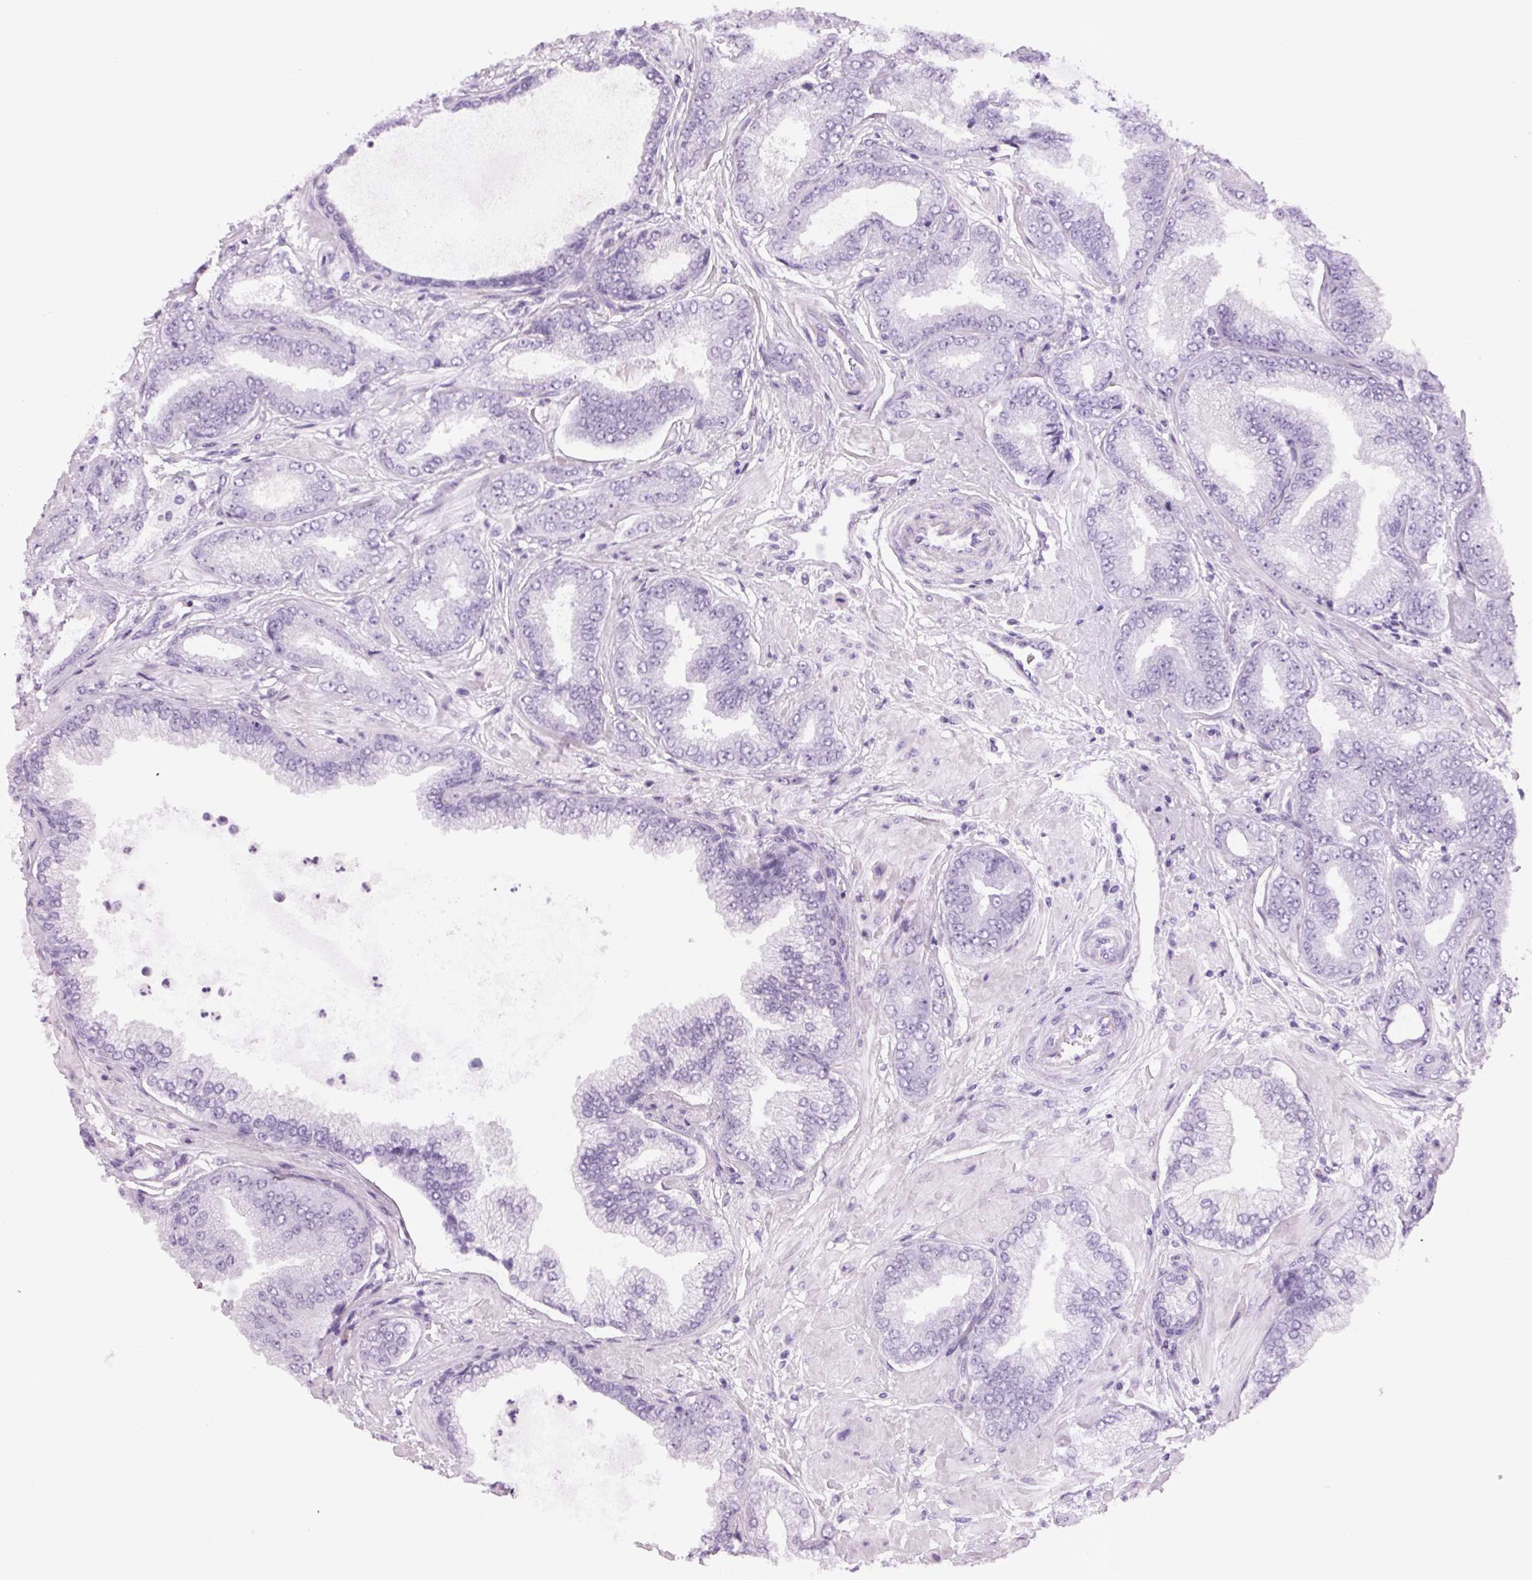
{"staining": {"intensity": "negative", "quantity": "none", "location": "none"}, "tissue": "prostate cancer", "cell_type": "Tumor cells", "image_type": "cancer", "snomed": [{"axis": "morphology", "description": "Adenocarcinoma, Low grade"}, {"axis": "topography", "description": "Prostate"}], "caption": "Immunohistochemical staining of adenocarcinoma (low-grade) (prostate) reveals no significant staining in tumor cells.", "gene": "ADAM20", "patient": {"sex": "male", "age": 55}}